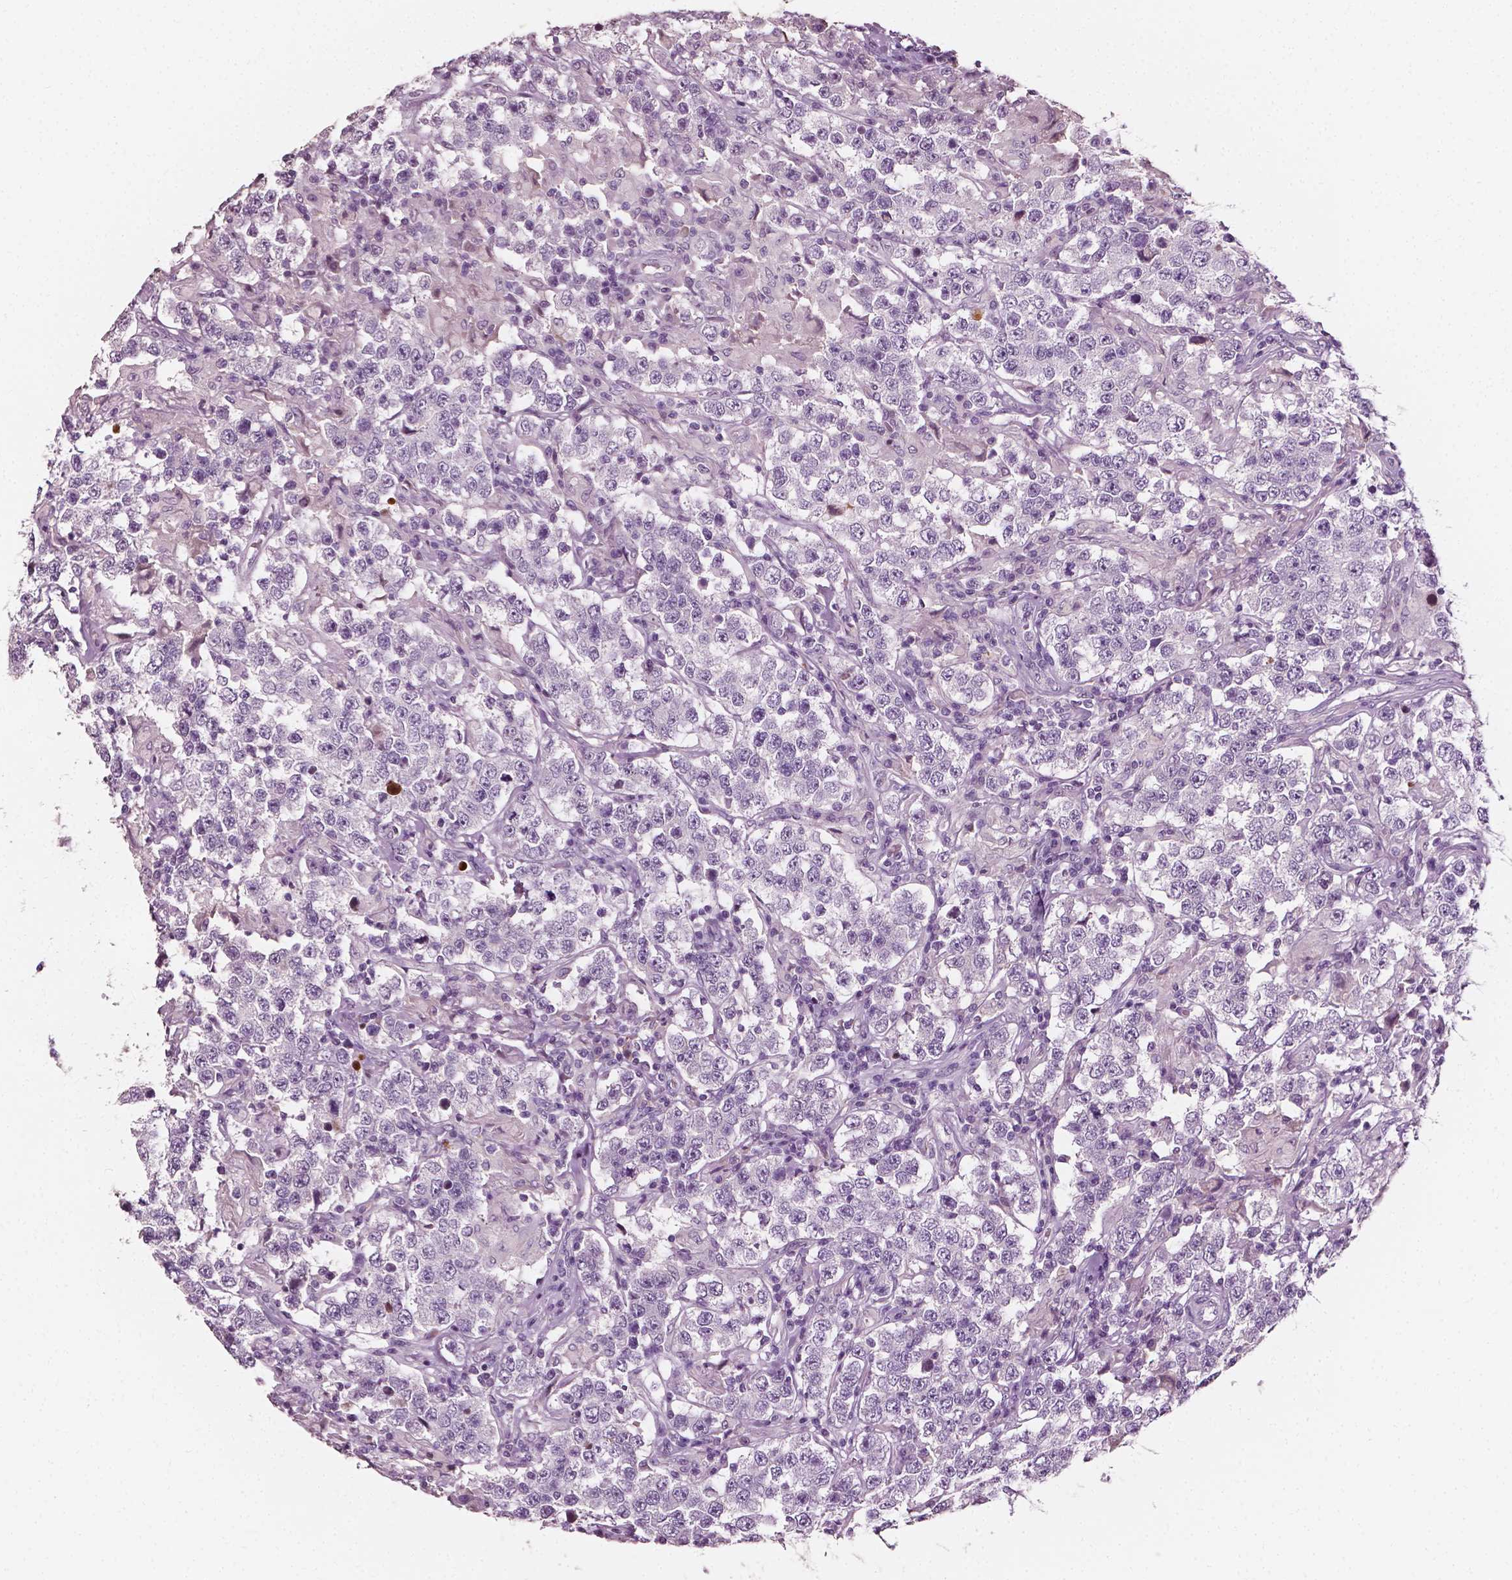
{"staining": {"intensity": "negative", "quantity": "none", "location": "none"}, "tissue": "testis cancer", "cell_type": "Tumor cells", "image_type": "cancer", "snomed": [{"axis": "morphology", "description": "Seminoma, NOS"}, {"axis": "morphology", "description": "Carcinoma, Embryonal, NOS"}, {"axis": "topography", "description": "Testis"}], "caption": "There is no significant staining in tumor cells of testis seminoma.", "gene": "APOA4", "patient": {"sex": "male", "age": 41}}